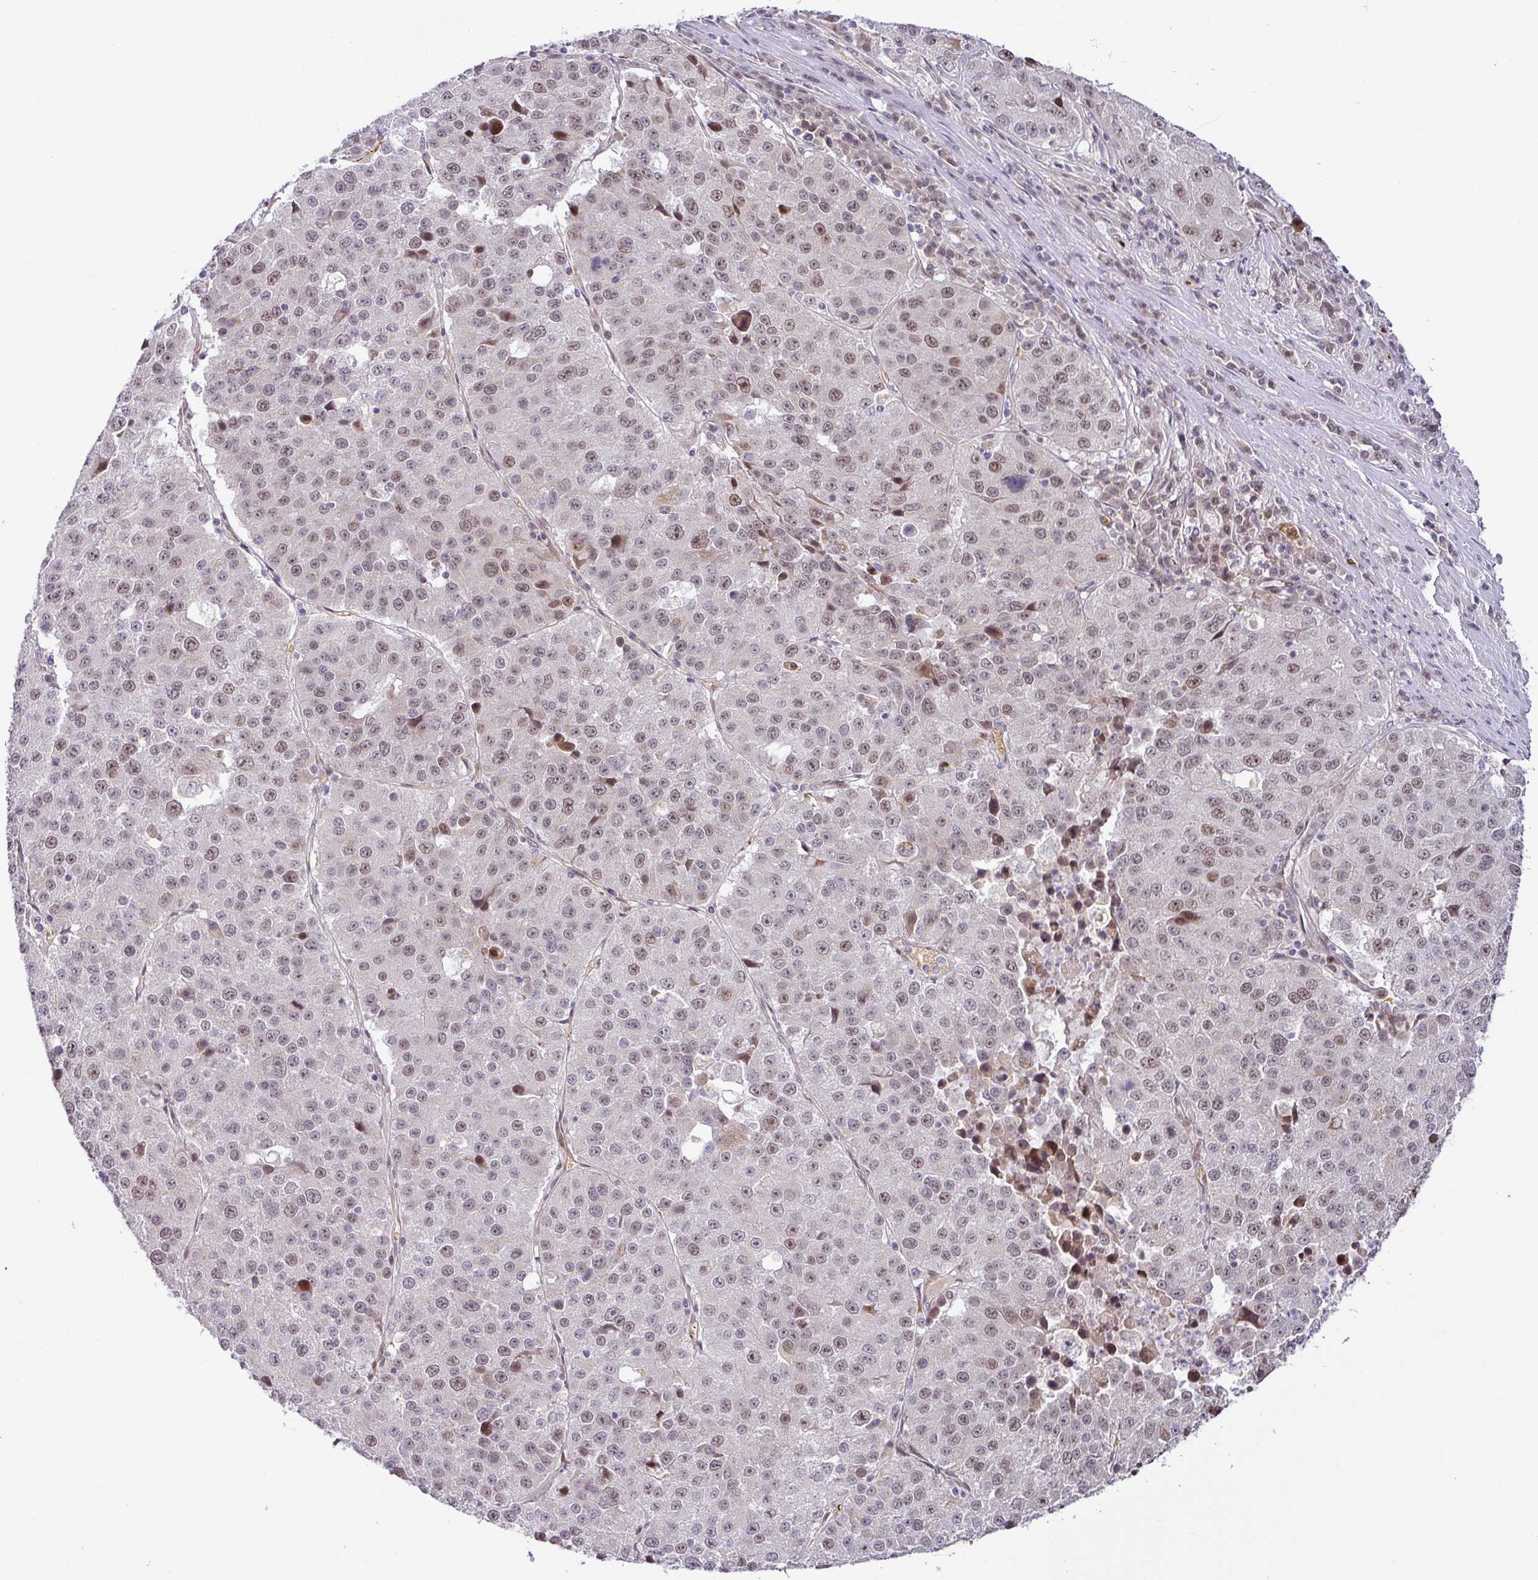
{"staining": {"intensity": "moderate", "quantity": "25%-75%", "location": "nuclear"}, "tissue": "stomach cancer", "cell_type": "Tumor cells", "image_type": "cancer", "snomed": [{"axis": "morphology", "description": "Adenocarcinoma, NOS"}, {"axis": "topography", "description": "Stomach"}], "caption": "IHC (DAB) staining of human stomach cancer (adenocarcinoma) reveals moderate nuclear protein staining in about 25%-75% of tumor cells. (DAB IHC, brown staining for protein, blue staining for nuclei).", "gene": "PARP2", "patient": {"sex": "male", "age": 71}}